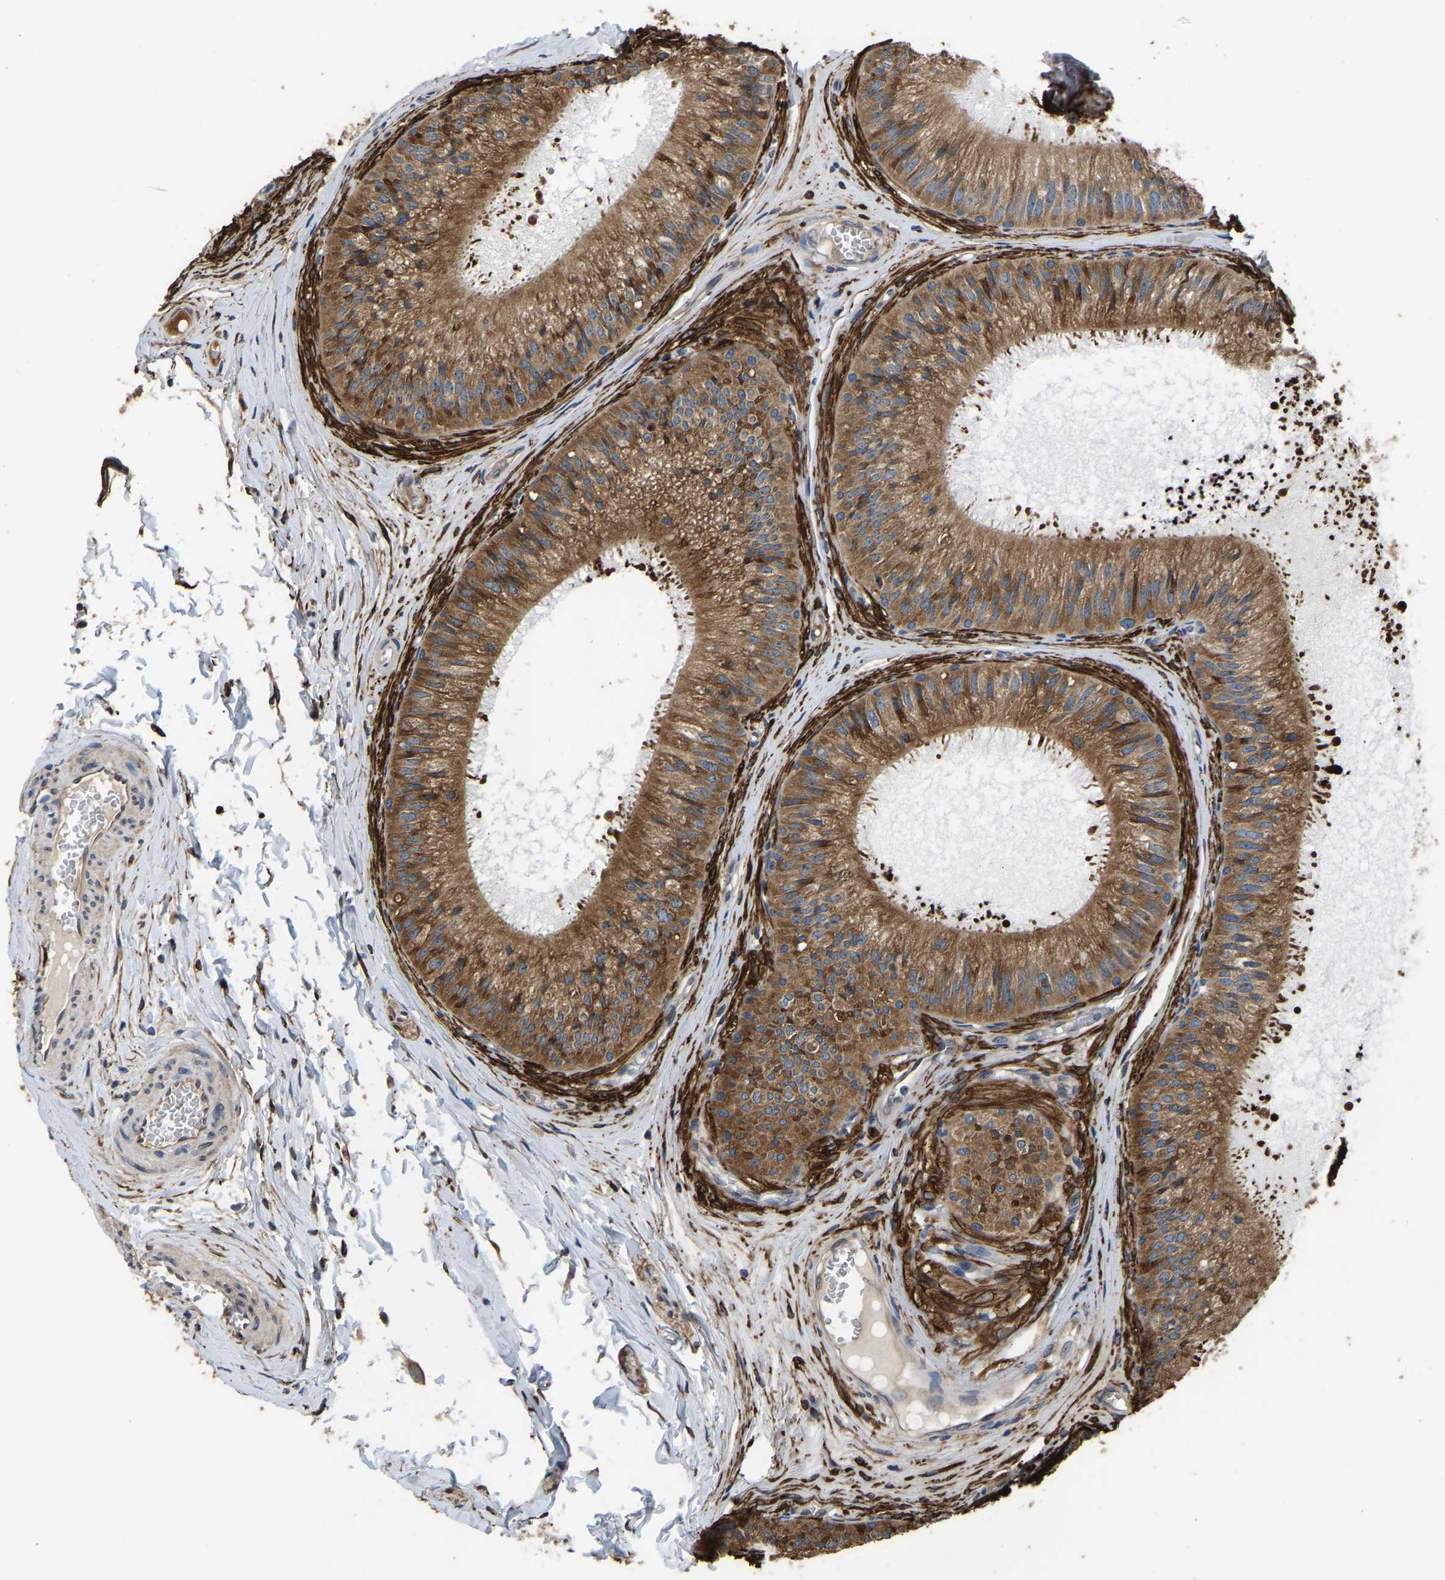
{"staining": {"intensity": "moderate", "quantity": ">75%", "location": "cytoplasmic/membranous"}, "tissue": "epididymis", "cell_type": "Glandular cells", "image_type": "normal", "snomed": [{"axis": "morphology", "description": "Normal tissue, NOS"}, {"axis": "topography", "description": "Epididymis"}], "caption": "Protein expression analysis of benign epididymis demonstrates moderate cytoplasmic/membranous staining in approximately >75% of glandular cells. (DAB (3,3'-diaminobenzidine) = brown stain, brightfield microscopy at high magnification).", "gene": "ARL6IP5", "patient": {"sex": "male", "age": 31}}